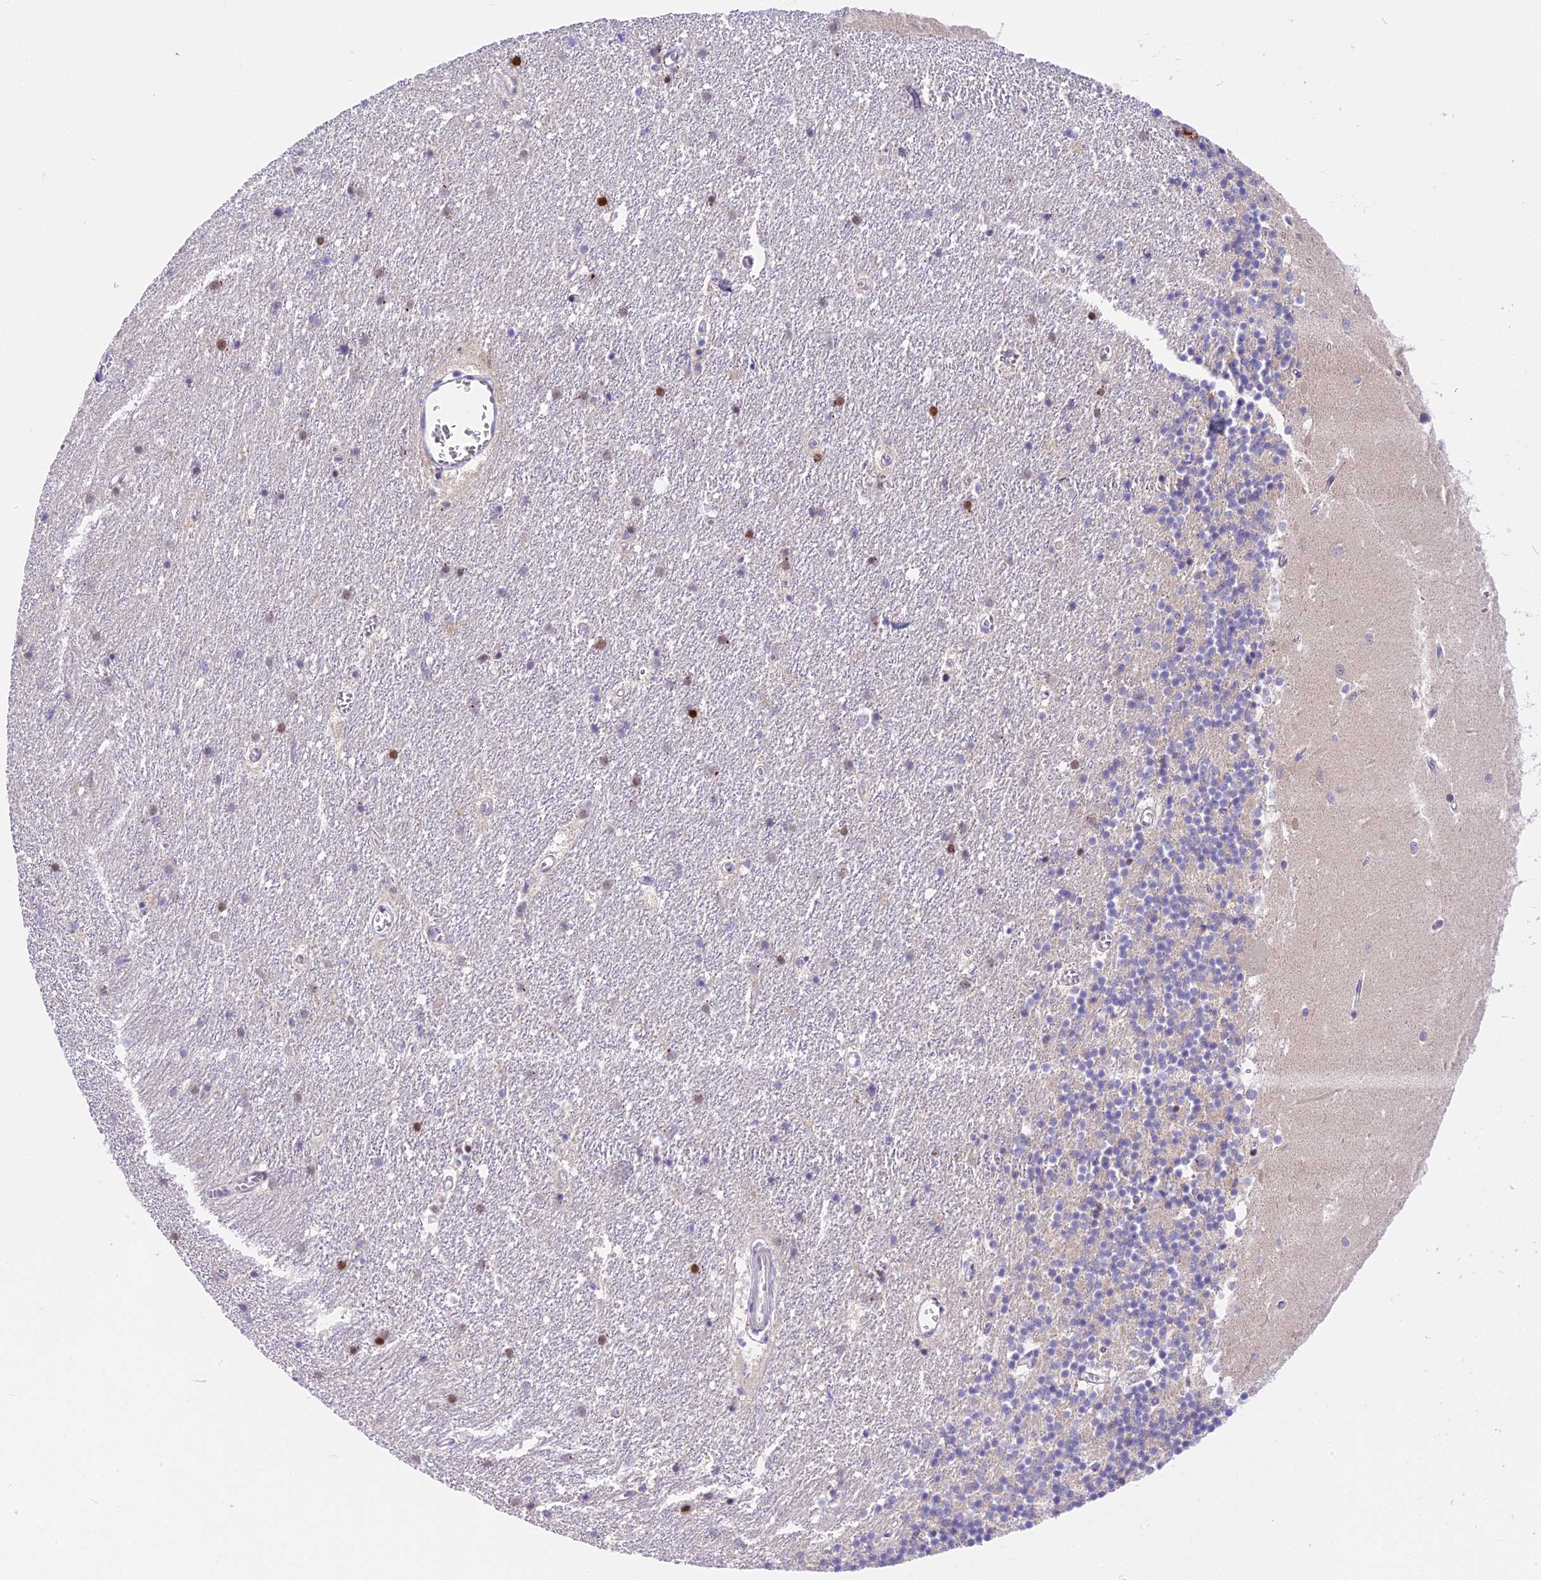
{"staining": {"intensity": "negative", "quantity": "none", "location": "none"}, "tissue": "cerebellum", "cell_type": "Cells in granular layer", "image_type": "normal", "snomed": [{"axis": "morphology", "description": "Normal tissue, NOS"}, {"axis": "topography", "description": "Cerebellum"}], "caption": "Cells in granular layer show no significant protein staining in normal cerebellum.", "gene": "MIDN", "patient": {"sex": "male", "age": 54}}